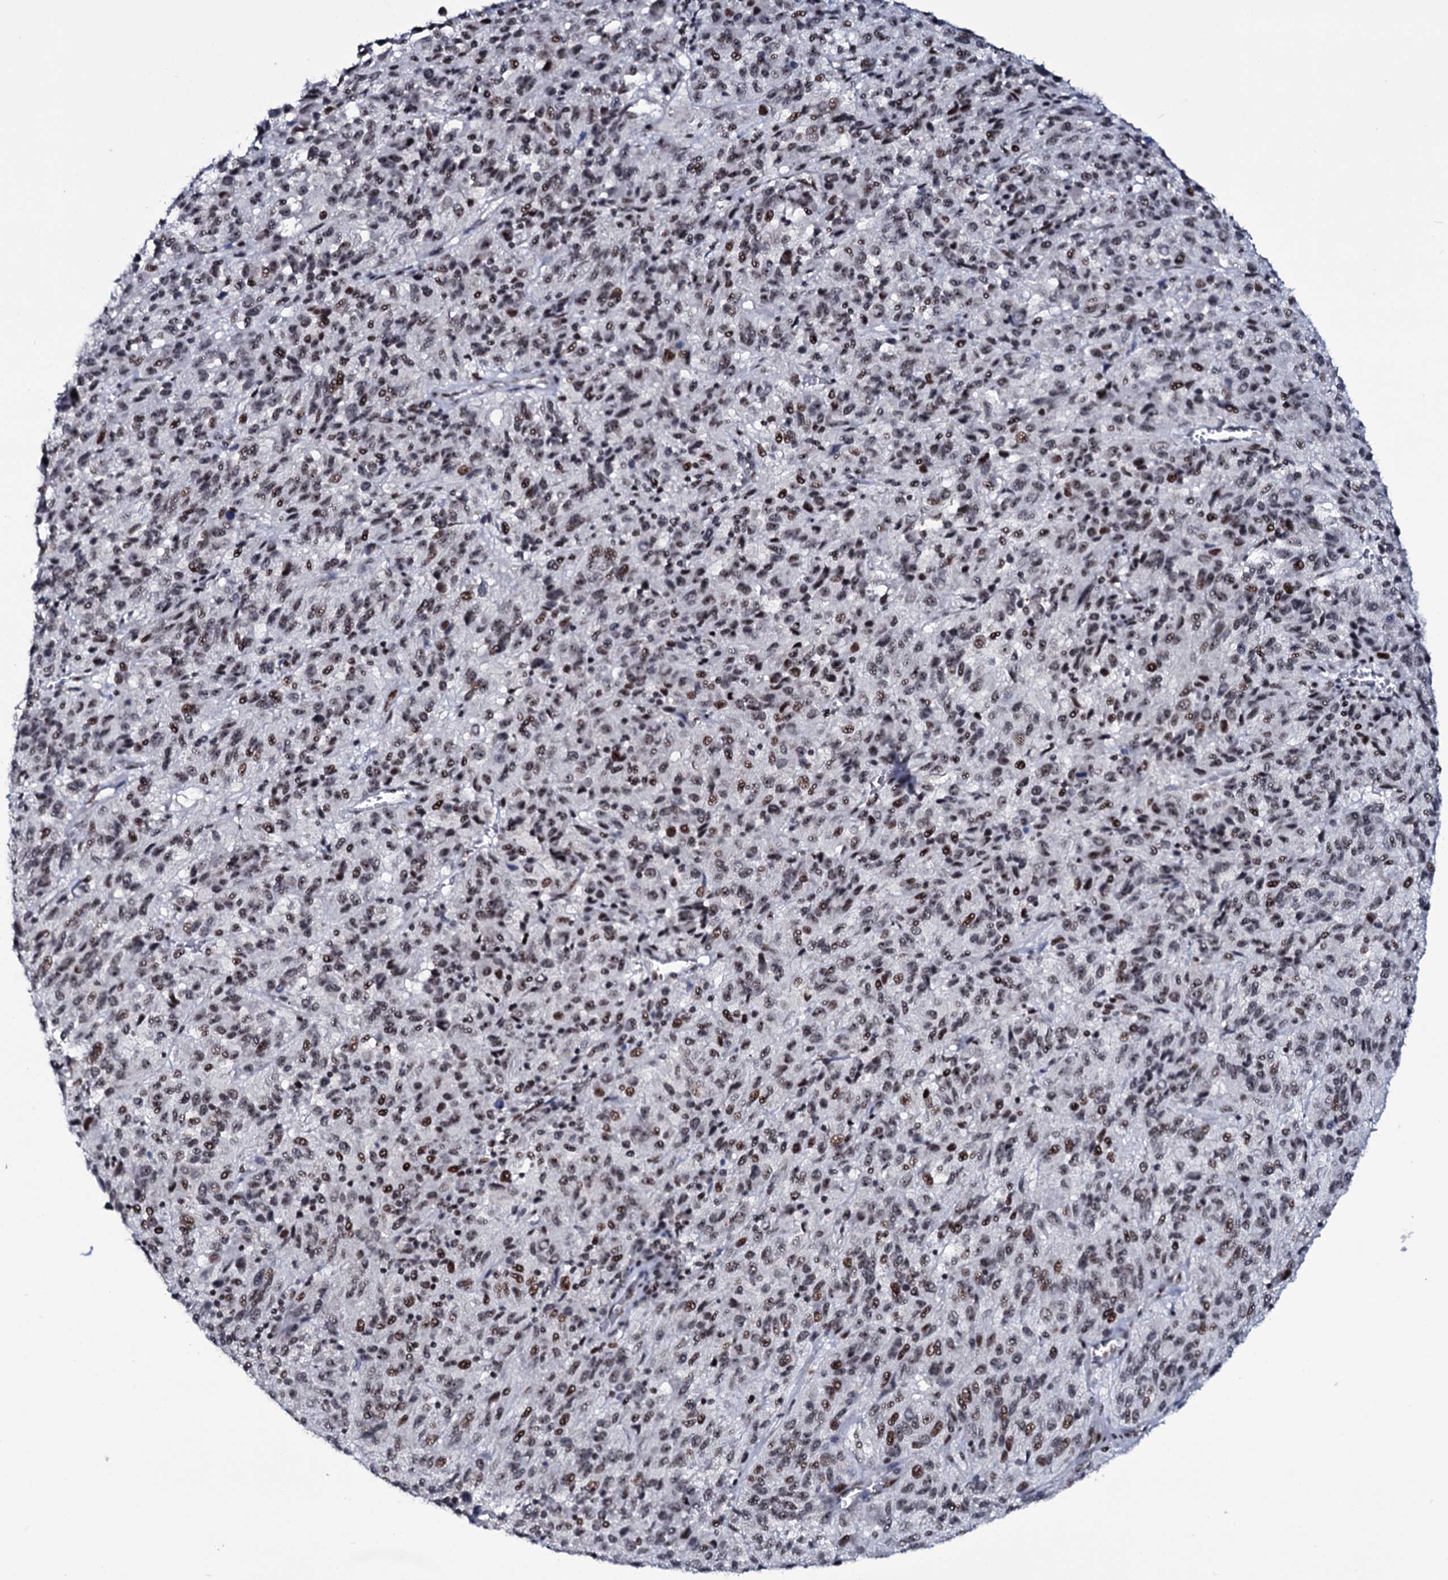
{"staining": {"intensity": "moderate", "quantity": "25%-75%", "location": "nuclear"}, "tissue": "melanoma", "cell_type": "Tumor cells", "image_type": "cancer", "snomed": [{"axis": "morphology", "description": "Malignant melanoma, Metastatic site"}, {"axis": "topography", "description": "Lung"}], "caption": "Immunohistochemistry of human malignant melanoma (metastatic site) demonstrates medium levels of moderate nuclear staining in about 25%-75% of tumor cells.", "gene": "ZMIZ2", "patient": {"sex": "male", "age": 64}}